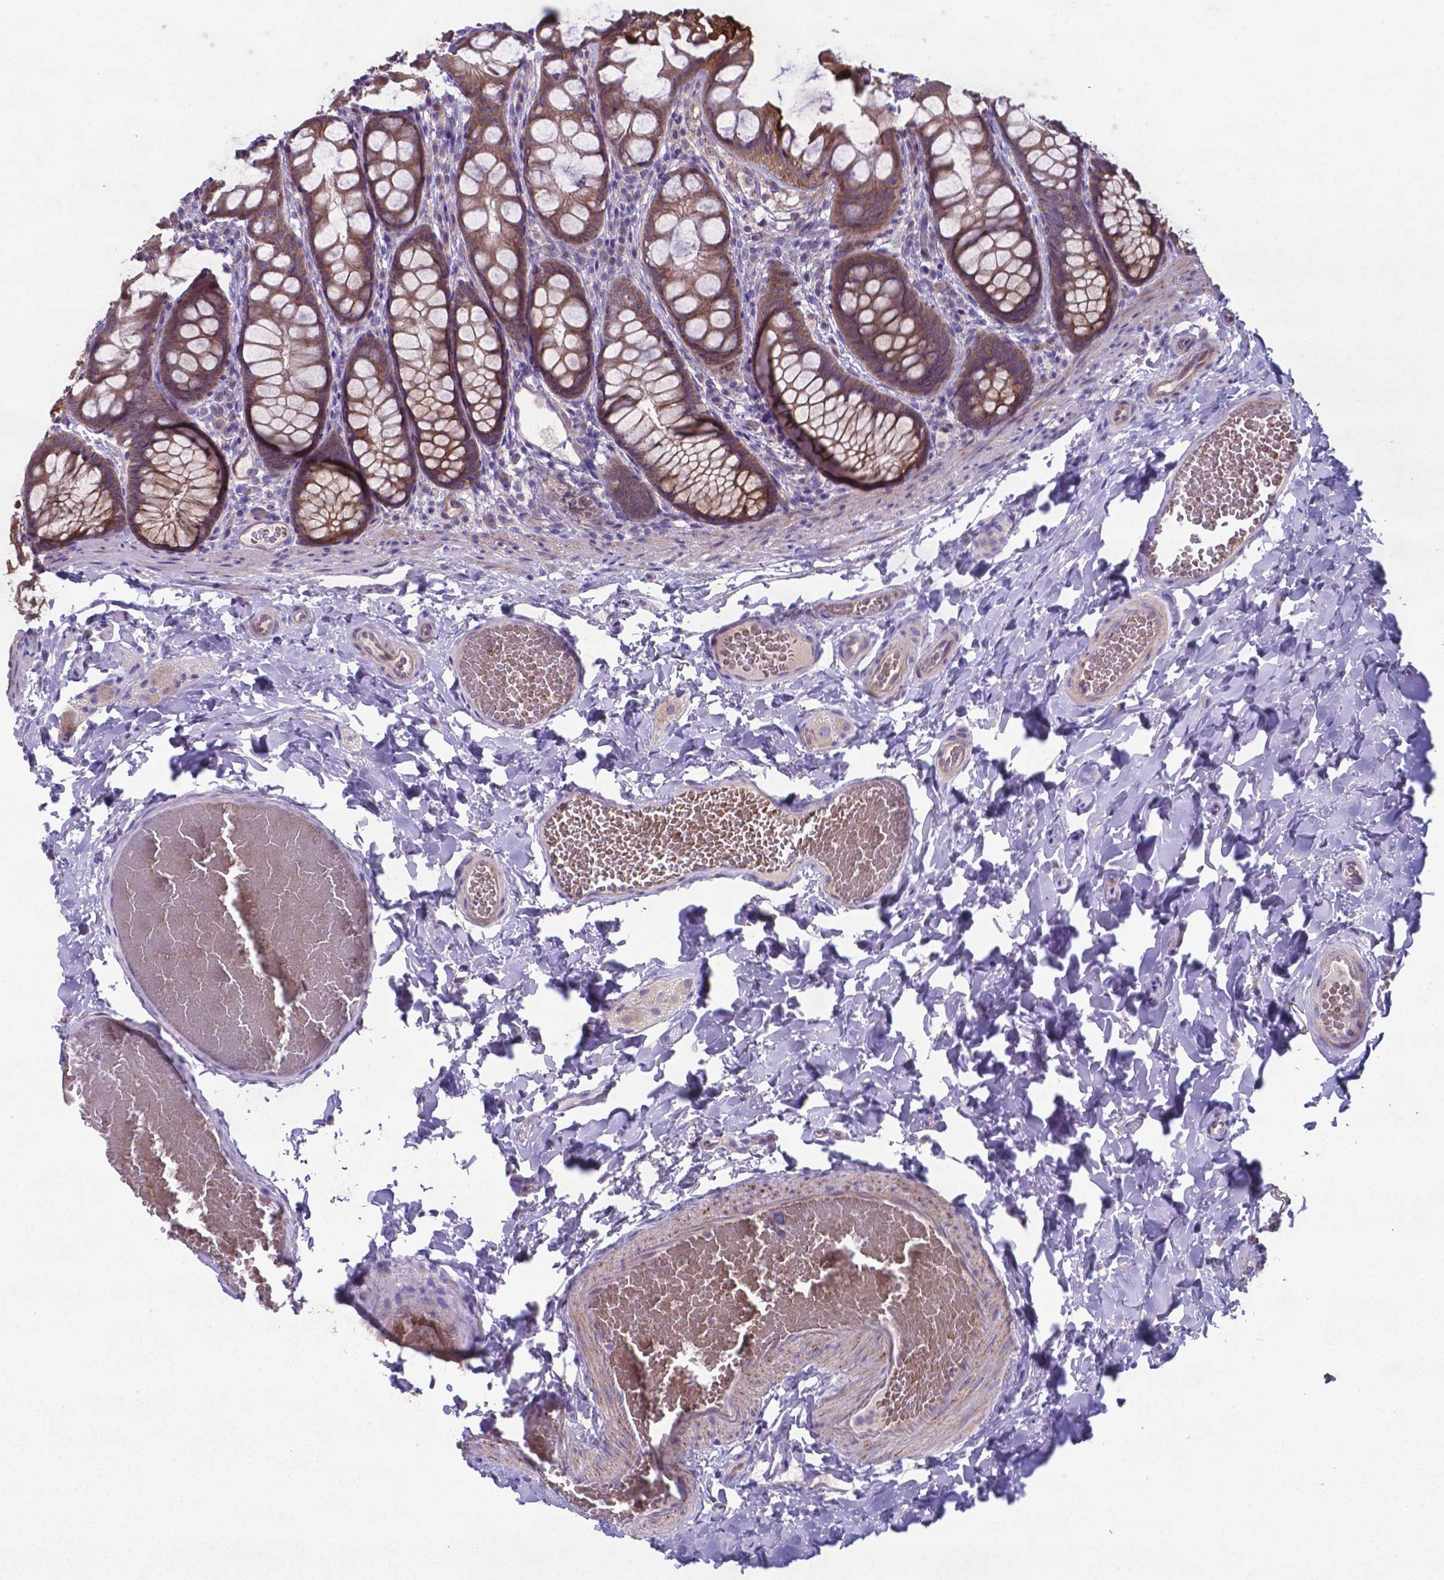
{"staining": {"intensity": "negative", "quantity": "none", "location": "none"}, "tissue": "colon", "cell_type": "Endothelial cells", "image_type": "normal", "snomed": [{"axis": "morphology", "description": "Normal tissue, NOS"}, {"axis": "topography", "description": "Colon"}], "caption": "An image of colon stained for a protein displays no brown staining in endothelial cells.", "gene": "TYRO3", "patient": {"sex": "male", "age": 47}}